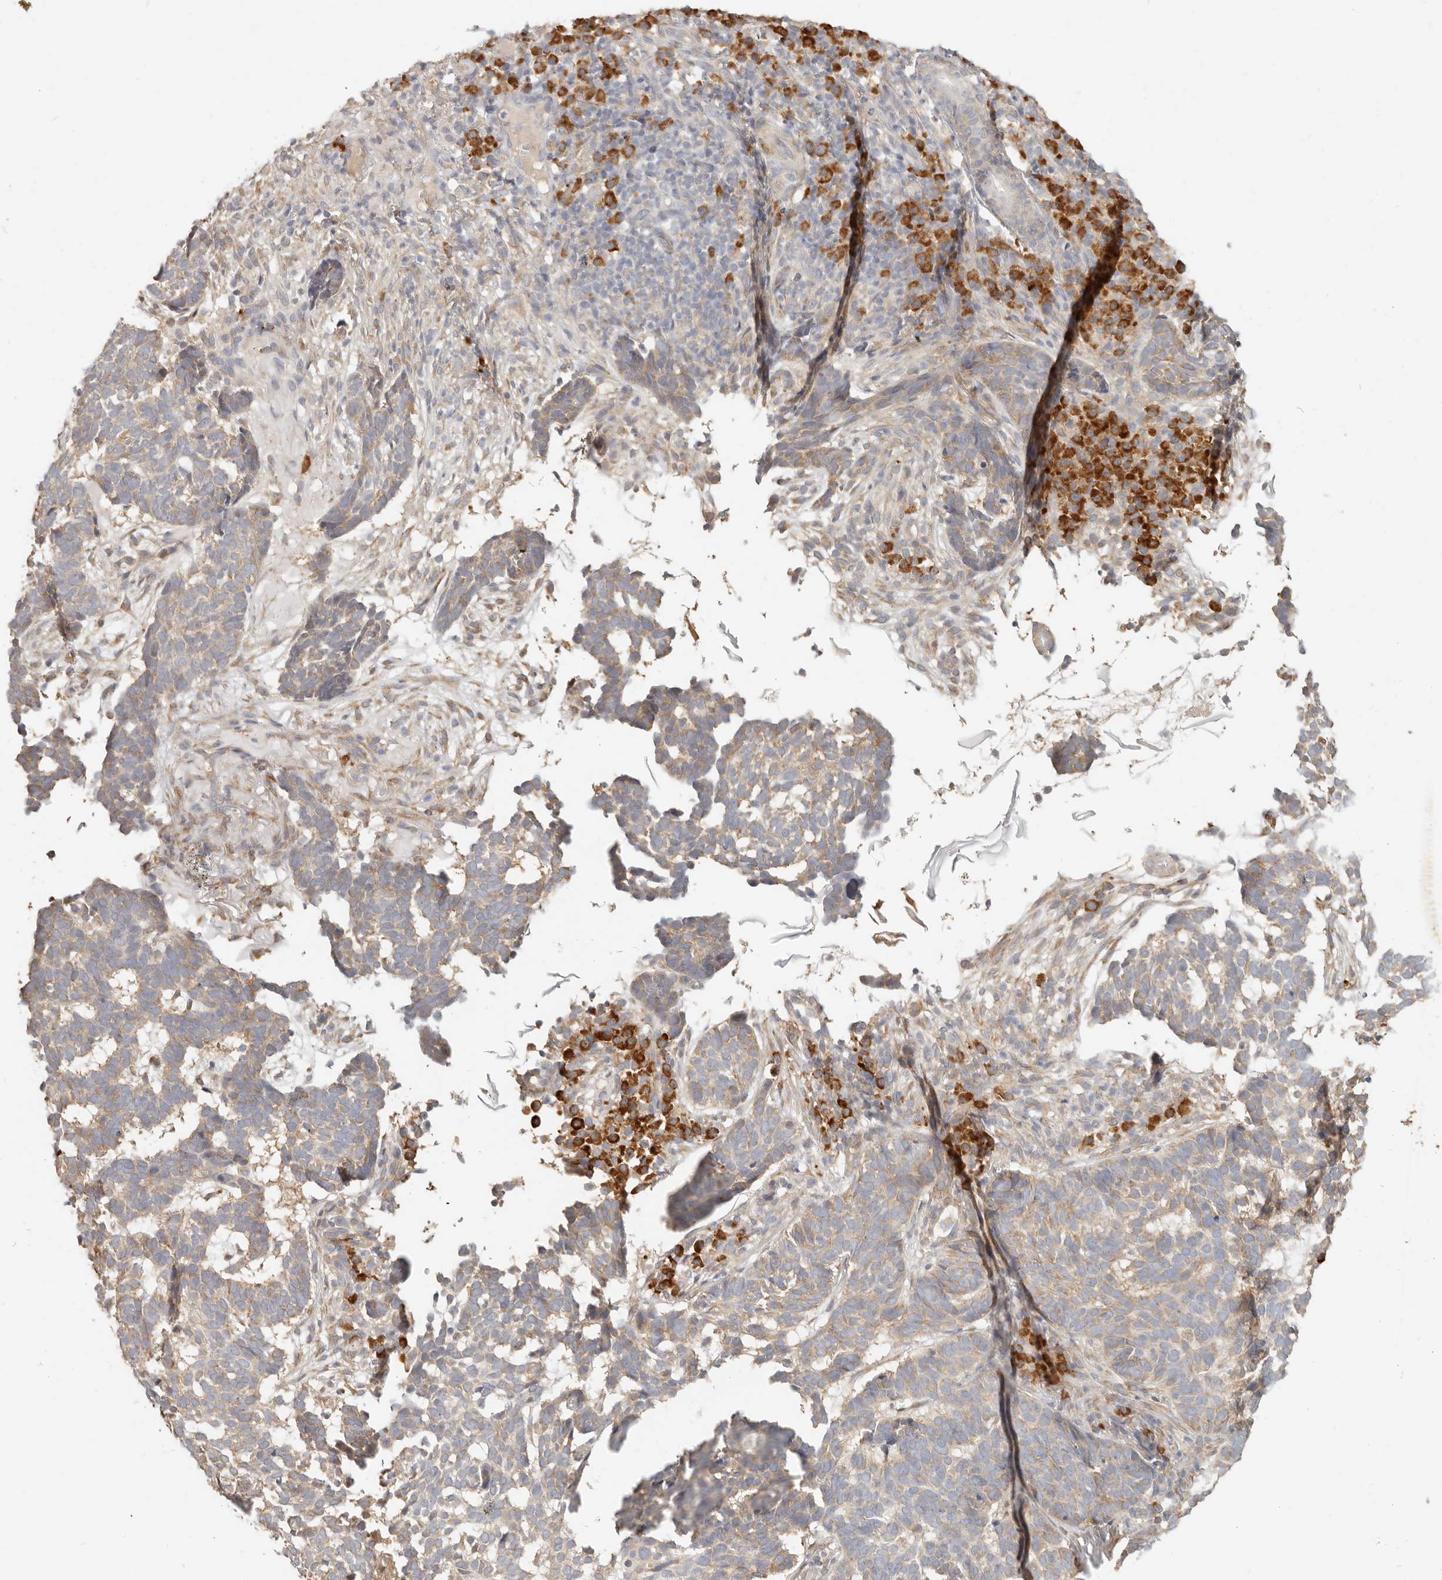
{"staining": {"intensity": "weak", "quantity": ">75%", "location": "cytoplasmic/membranous"}, "tissue": "skin cancer", "cell_type": "Tumor cells", "image_type": "cancer", "snomed": [{"axis": "morphology", "description": "Basal cell carcinoma"}, {"axis": "topography", "description": "Skin"}], "caption": "High-magnification brightfield microscopy of skin basal cell carcinoma stained with DAB (3,3'-diaminobenzidine) (brown) and counterstained with hematoxylin (blue). tumor cells exhibit weak cytoplasmic/membranous expression is present in approximately>75% of cells. (Brightfield microscopy of DAB IHC at high magnification).", "gene": "PABPC4", "patient": {"sex": "male", "age": 85}}